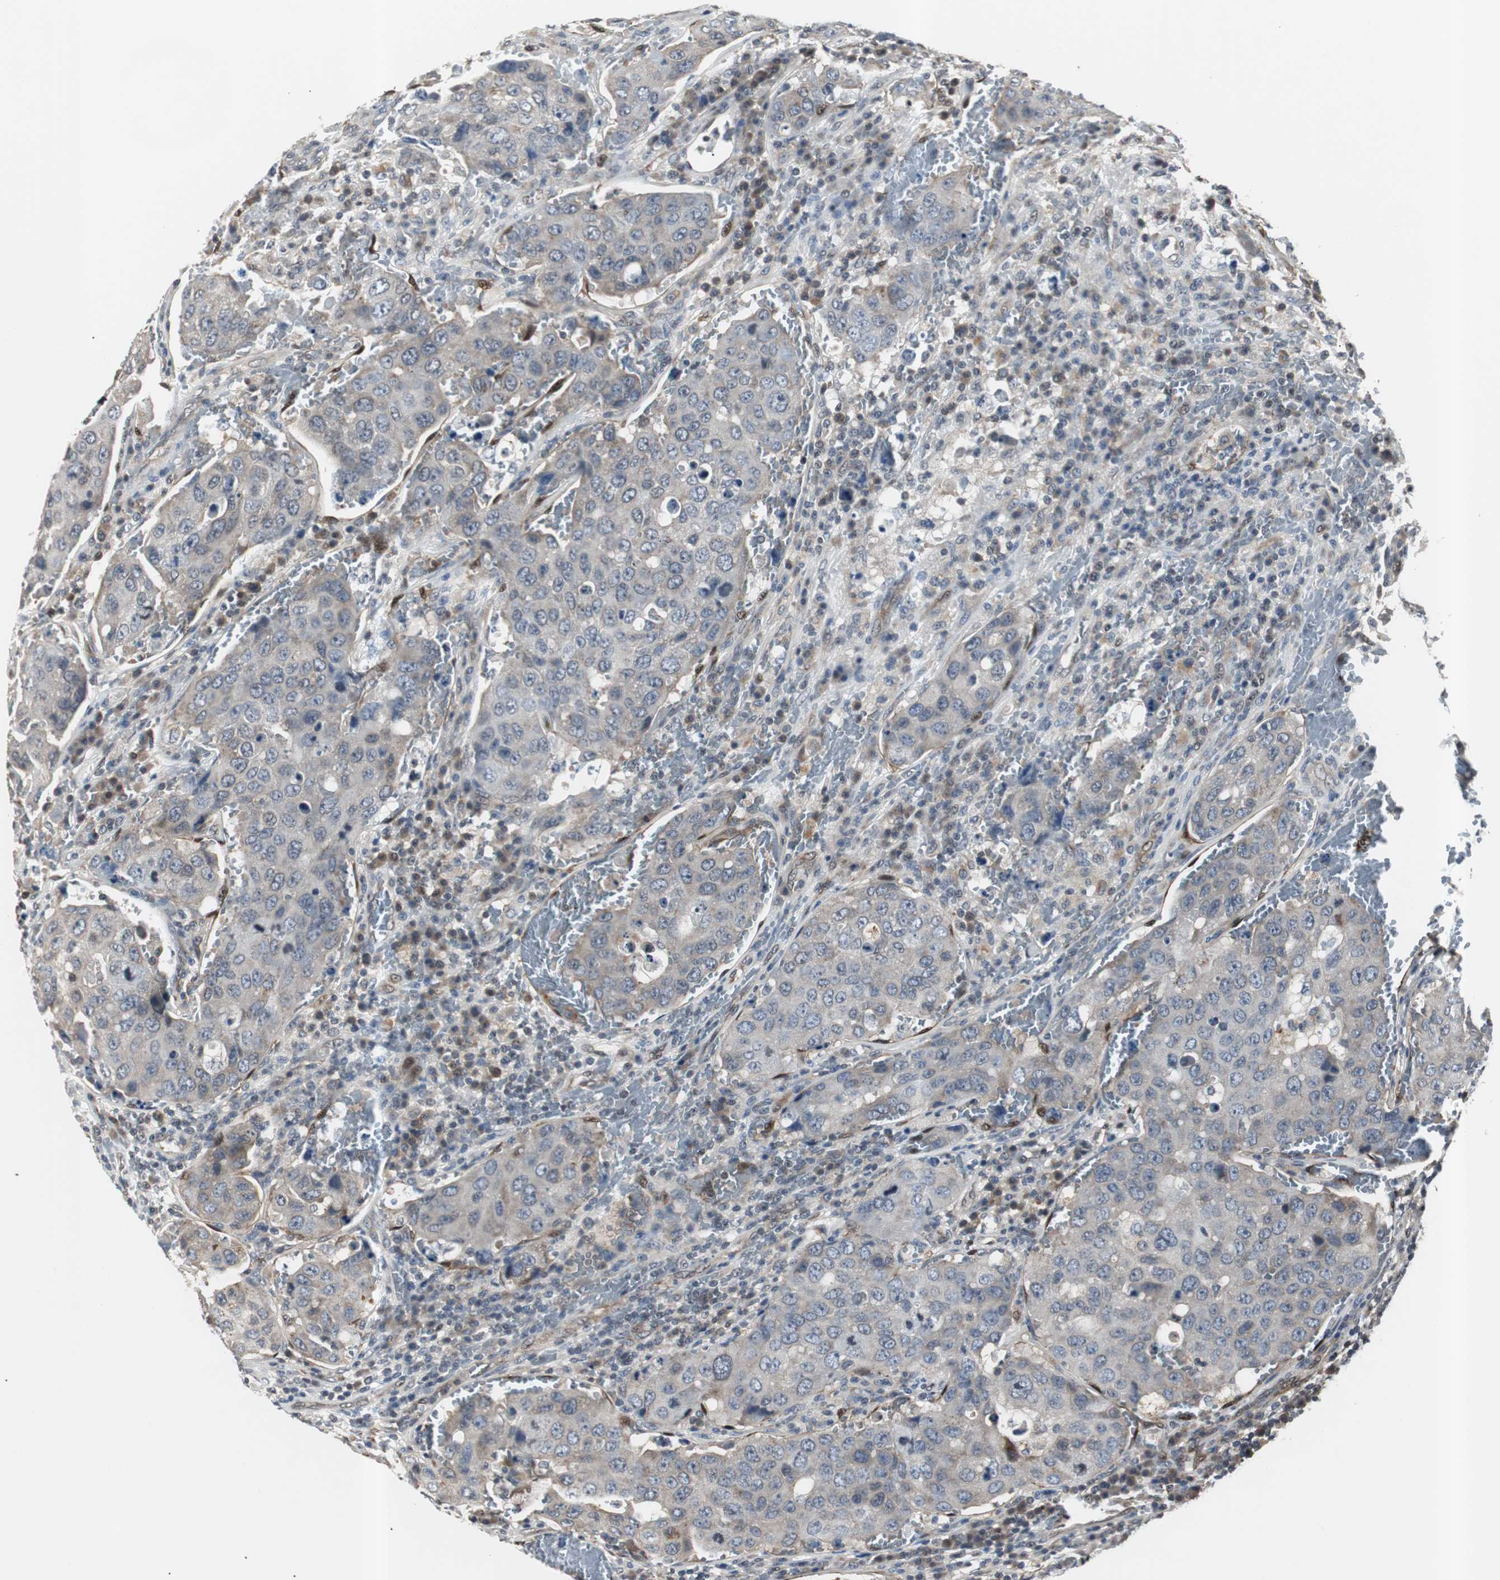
{"staining": {"intensity": "negative", "quantity": "none", "location": "none"}, "tissue": "urothelial cancer", "cell_type": "Tumor cells", "image_type": "cancer", "snomed": [{"axis": "morphology", "description": "Urothelial carcinoma, High grade"}, {"axis": "topography", "description": "Lymph node"}, {"axis": "topography", "description": "Urinary bladder"}], "caption": "Photomicrograph shows no significant protein expression in tumor cells of urothelial carcinoma (high-grade).", "gene": "SMAD1", "patient": {"sex": "male", "age": 51}}